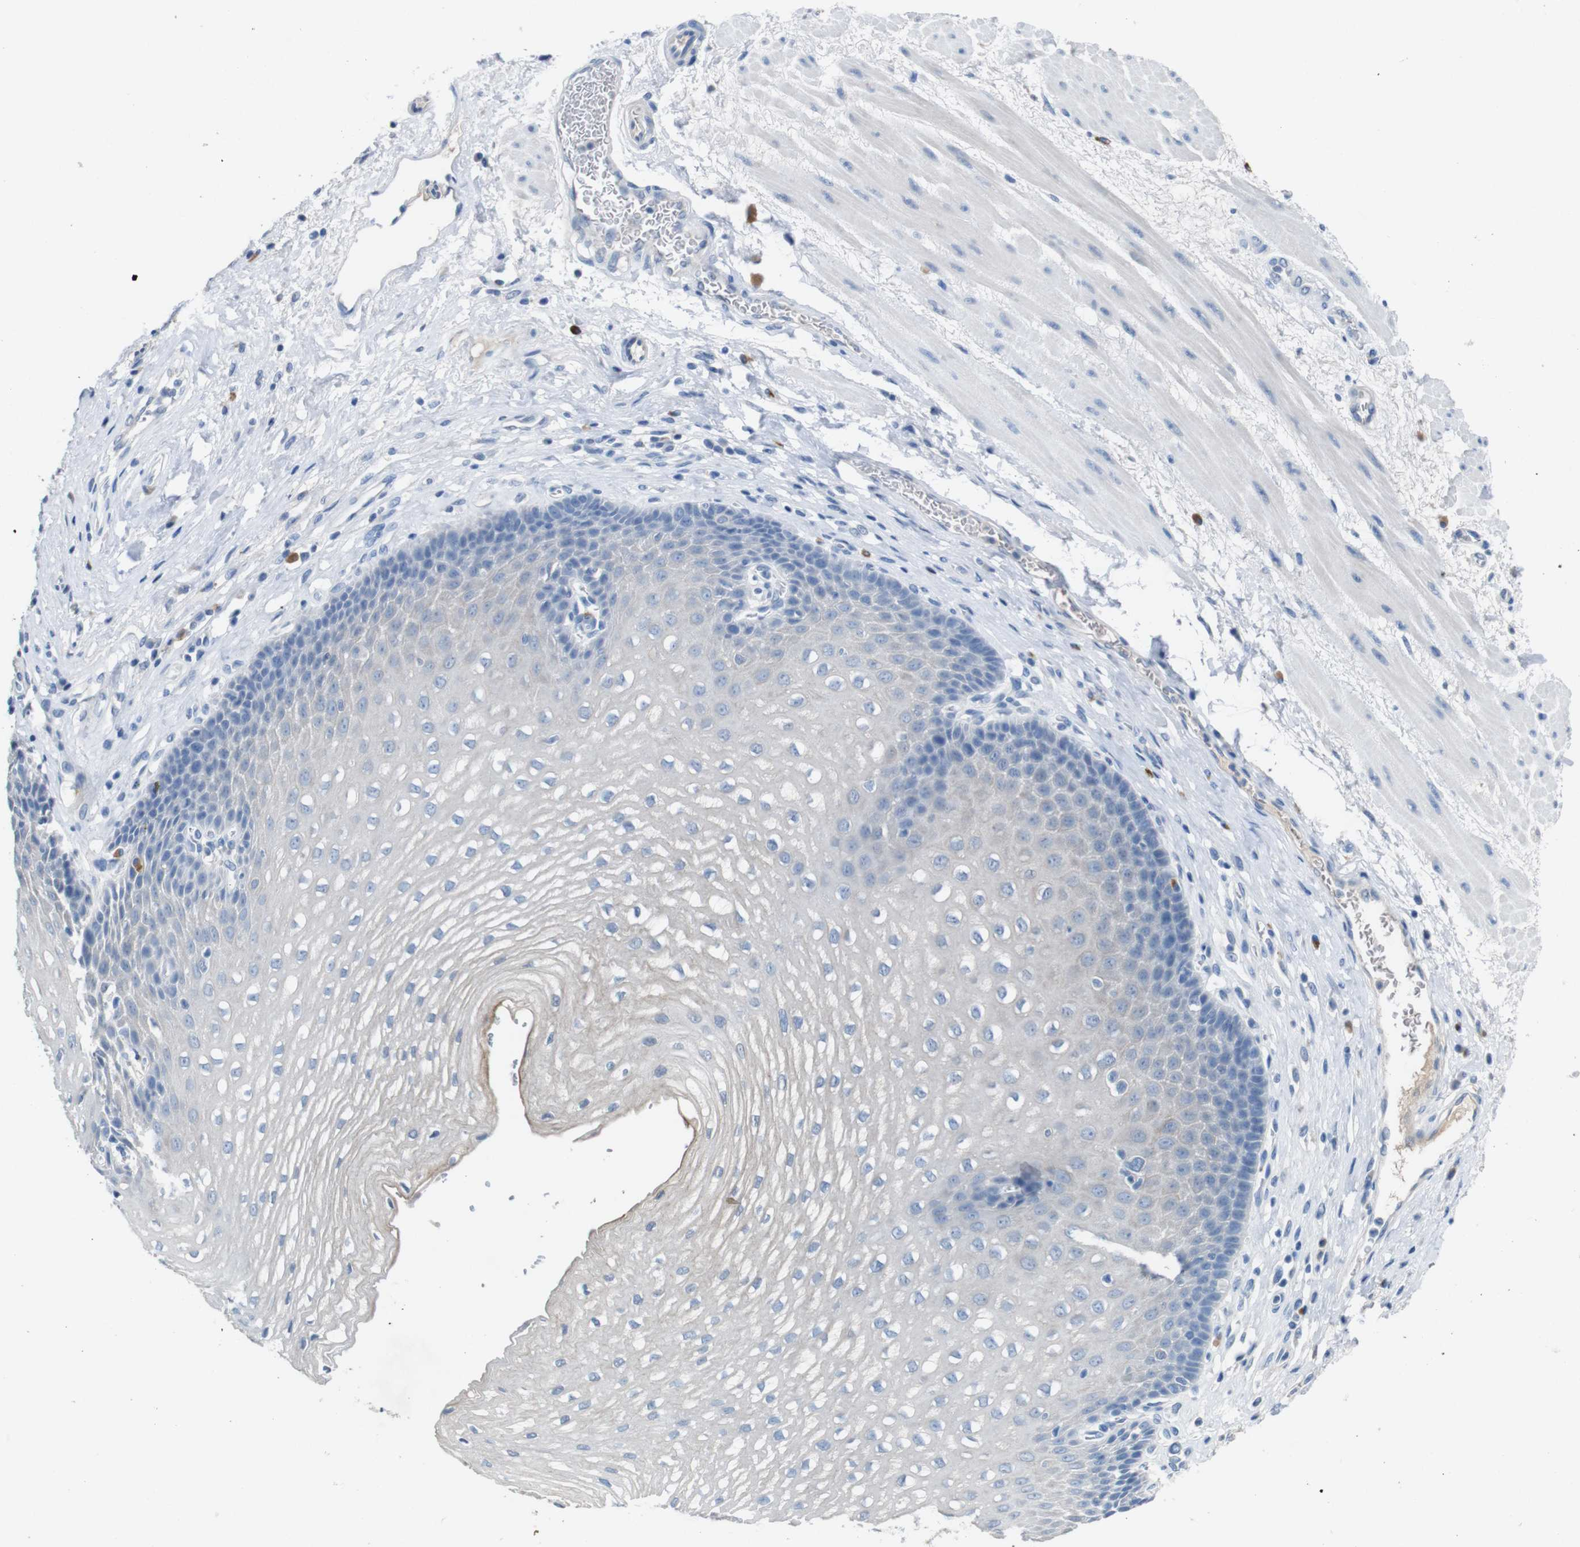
{"staining": {"intensity": "negative", "quantity": "none", "location": "none"}, "tissue": "esophagus", "cell_type": "Squamous epithelial cells", "image_type": "normal", "snomed": [{"axis": "morphology", "description": "Normal tissue, NOS"}, {"axis": "topography", "description": "Esophagus"}], "caption": "High magnification brightfield microscopy of unremarkable esophagus stained with DAB (brown) and counterstained with hematoxylin (blue): squamous epithelial cells show no significant expression.", "gene": "SLC2A8", "patient": {"sex": "male", "age": 48}}